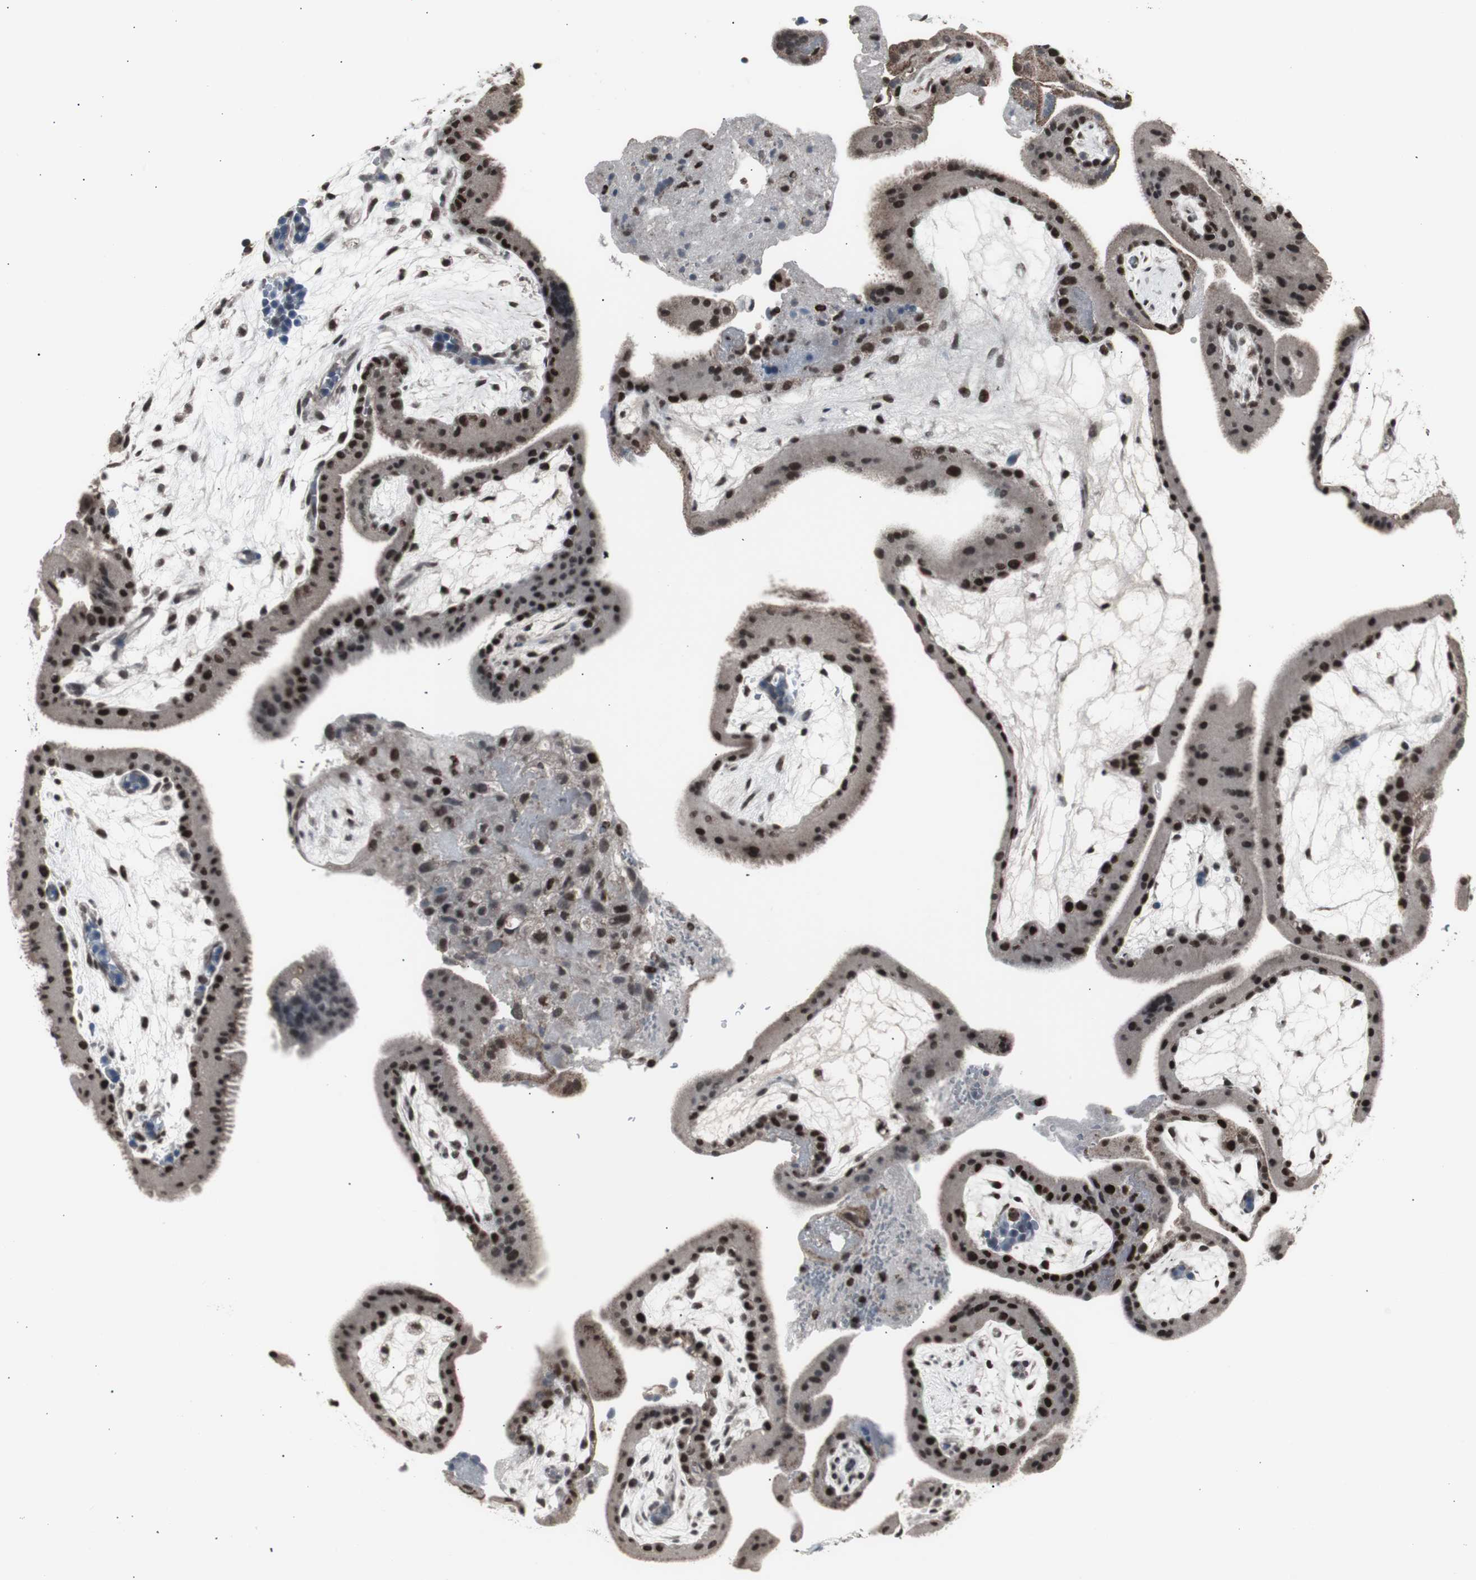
{"staining": {"intensity": "strong", "quantity": ">75%", "location": "nuclear"}, "tissue": "placenta", "cell_type": "Trophoblastic cells", "image_type": "normal", "snomed": [{"axis": "morphology", "description": "Normal tissue, NOS"}, {"axis": "topography", "description": "Placenta"}], "caption": "A brown stain highlights strong nuclear positivity of a protein in trophoblastic cells of unremarkable human placenta.", "gene": "RXRA", "patient": {"sex": "female", "age": 19}}